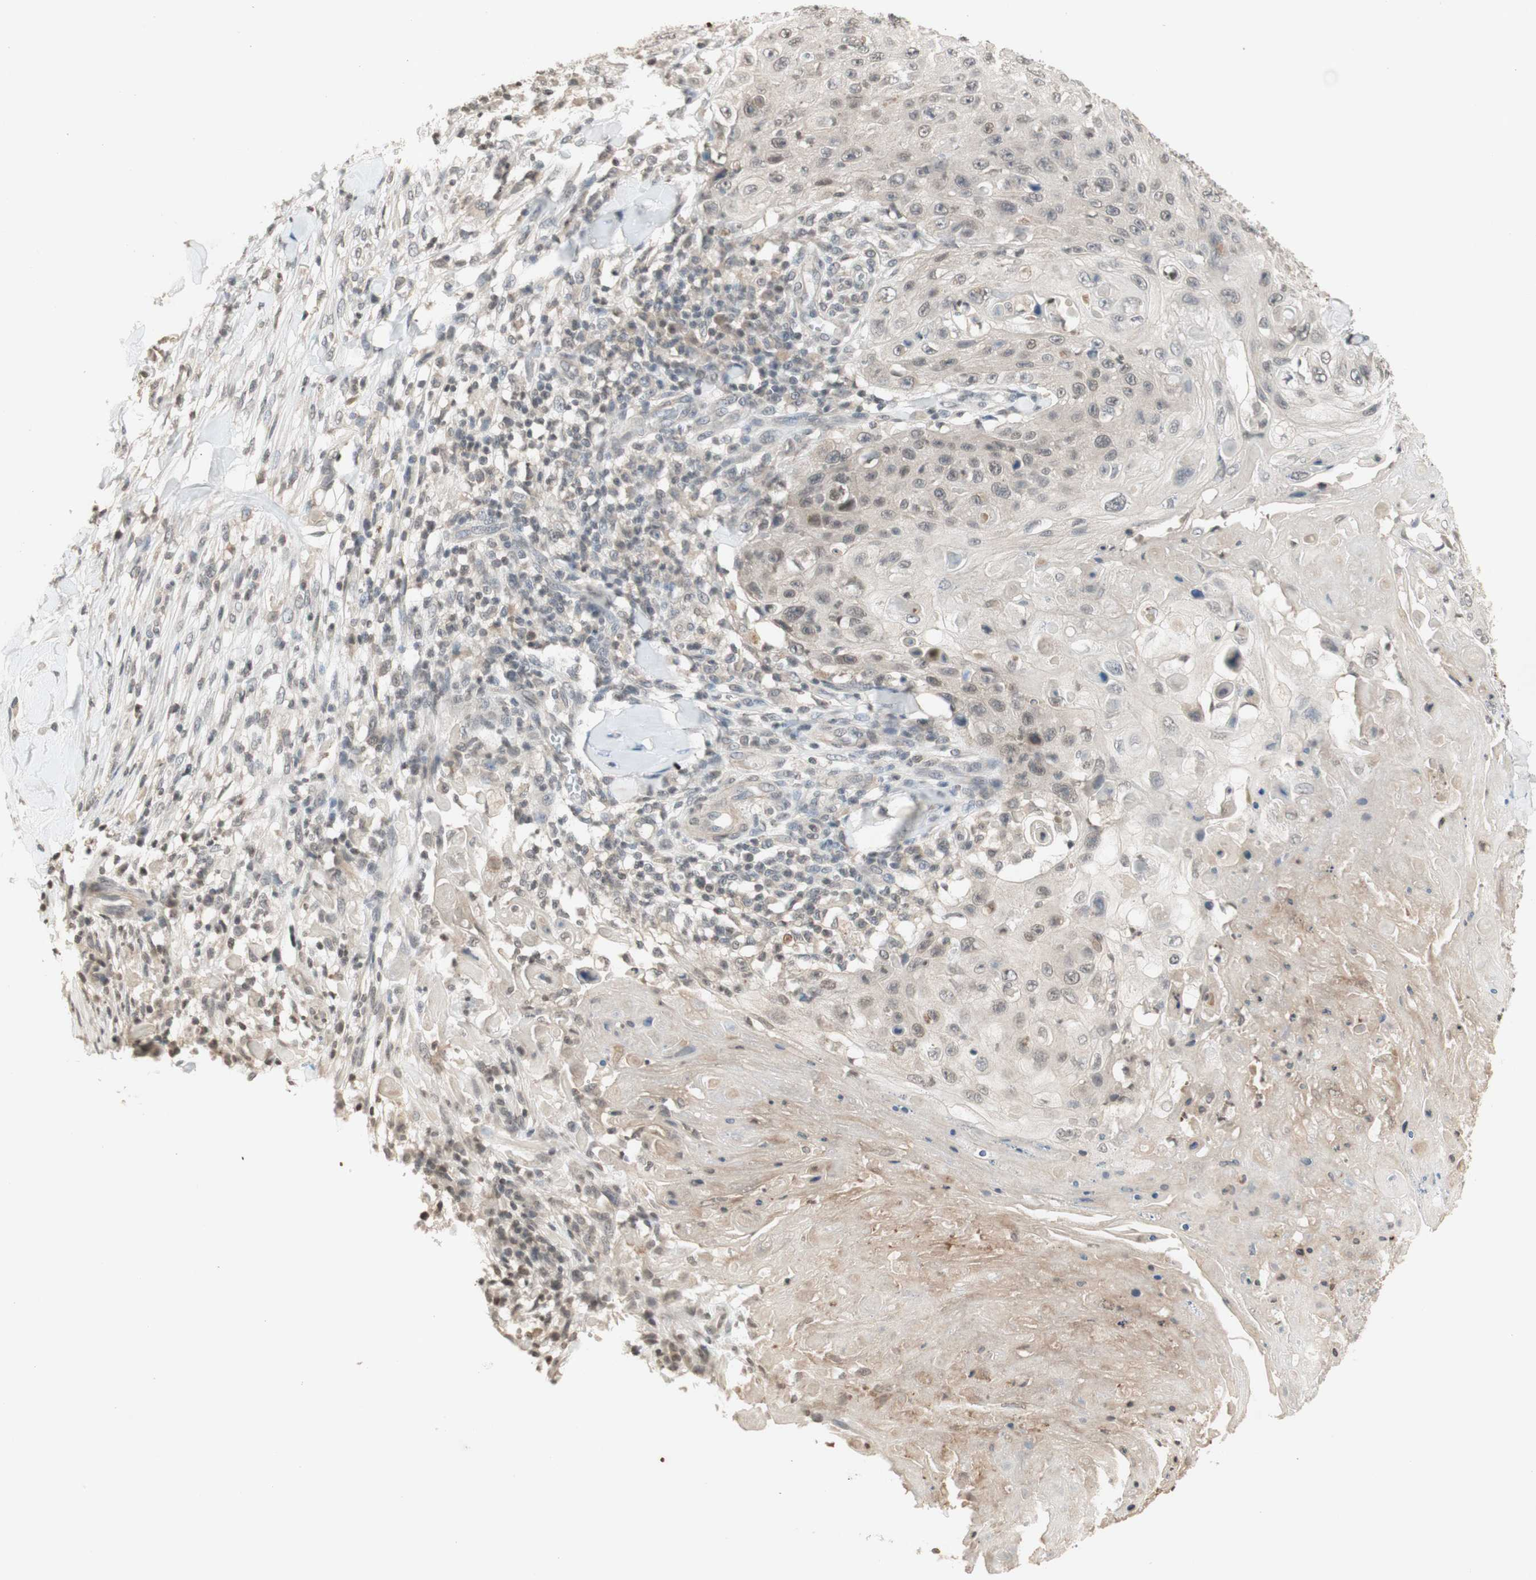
{"staining": {"intensity": "negative", "quantity": "none", "location": "none"}, "tissue": "skin cancer", "cell_type": "Tumor cells", "image_type": "cancer", "snomed": [{"axis": "morphology", "description": "Squamous cell carcinoma, NOS"}, {"axis": "topography", "description": "Skin"}], "caption": "High power microscopy image of an IHC photomicrograph of squamous cell carcinoma (skin), revealing no significant expression in tumor cells.", "gene": "GLI1", "patient": {"sex": "male", "age": 86}}